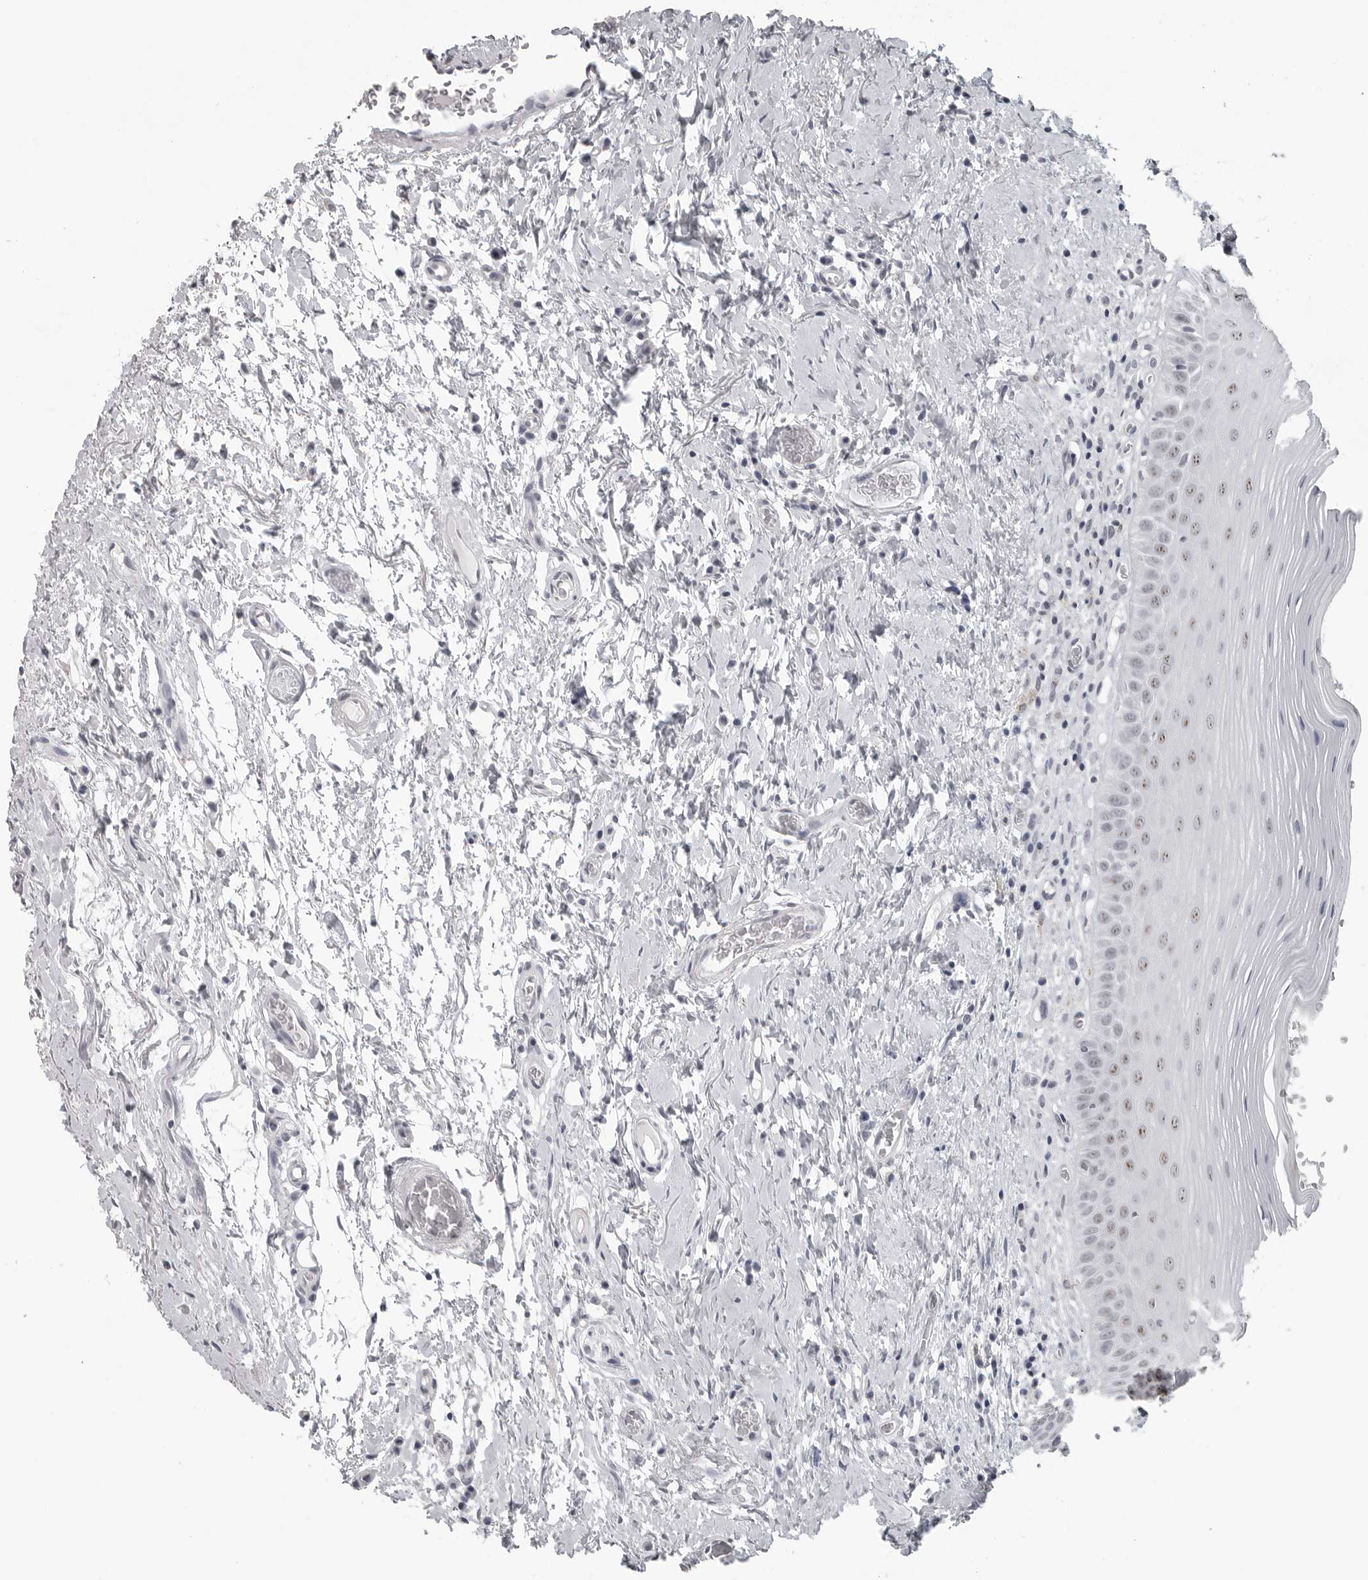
{"staining": {"intensity": "moderate", "quantity": "25%-75%", "location": "nuclear"}, "tissue": "oral mucosa", "cell_type": "Squamous epithelial cells", "image_type": "normal", "snomed": [{"axis": "morphology", "description": "Normal tissue, NOS"}, {"axis": "topography", "description": "Oral tissue"}], "caption": "A brown stain highlights moderate nuclear expression of a protein in squamous epithelial cells of normal oral mucosa.", "gene": "DDX54", "patient": {"sex": "male", "age": 82}}